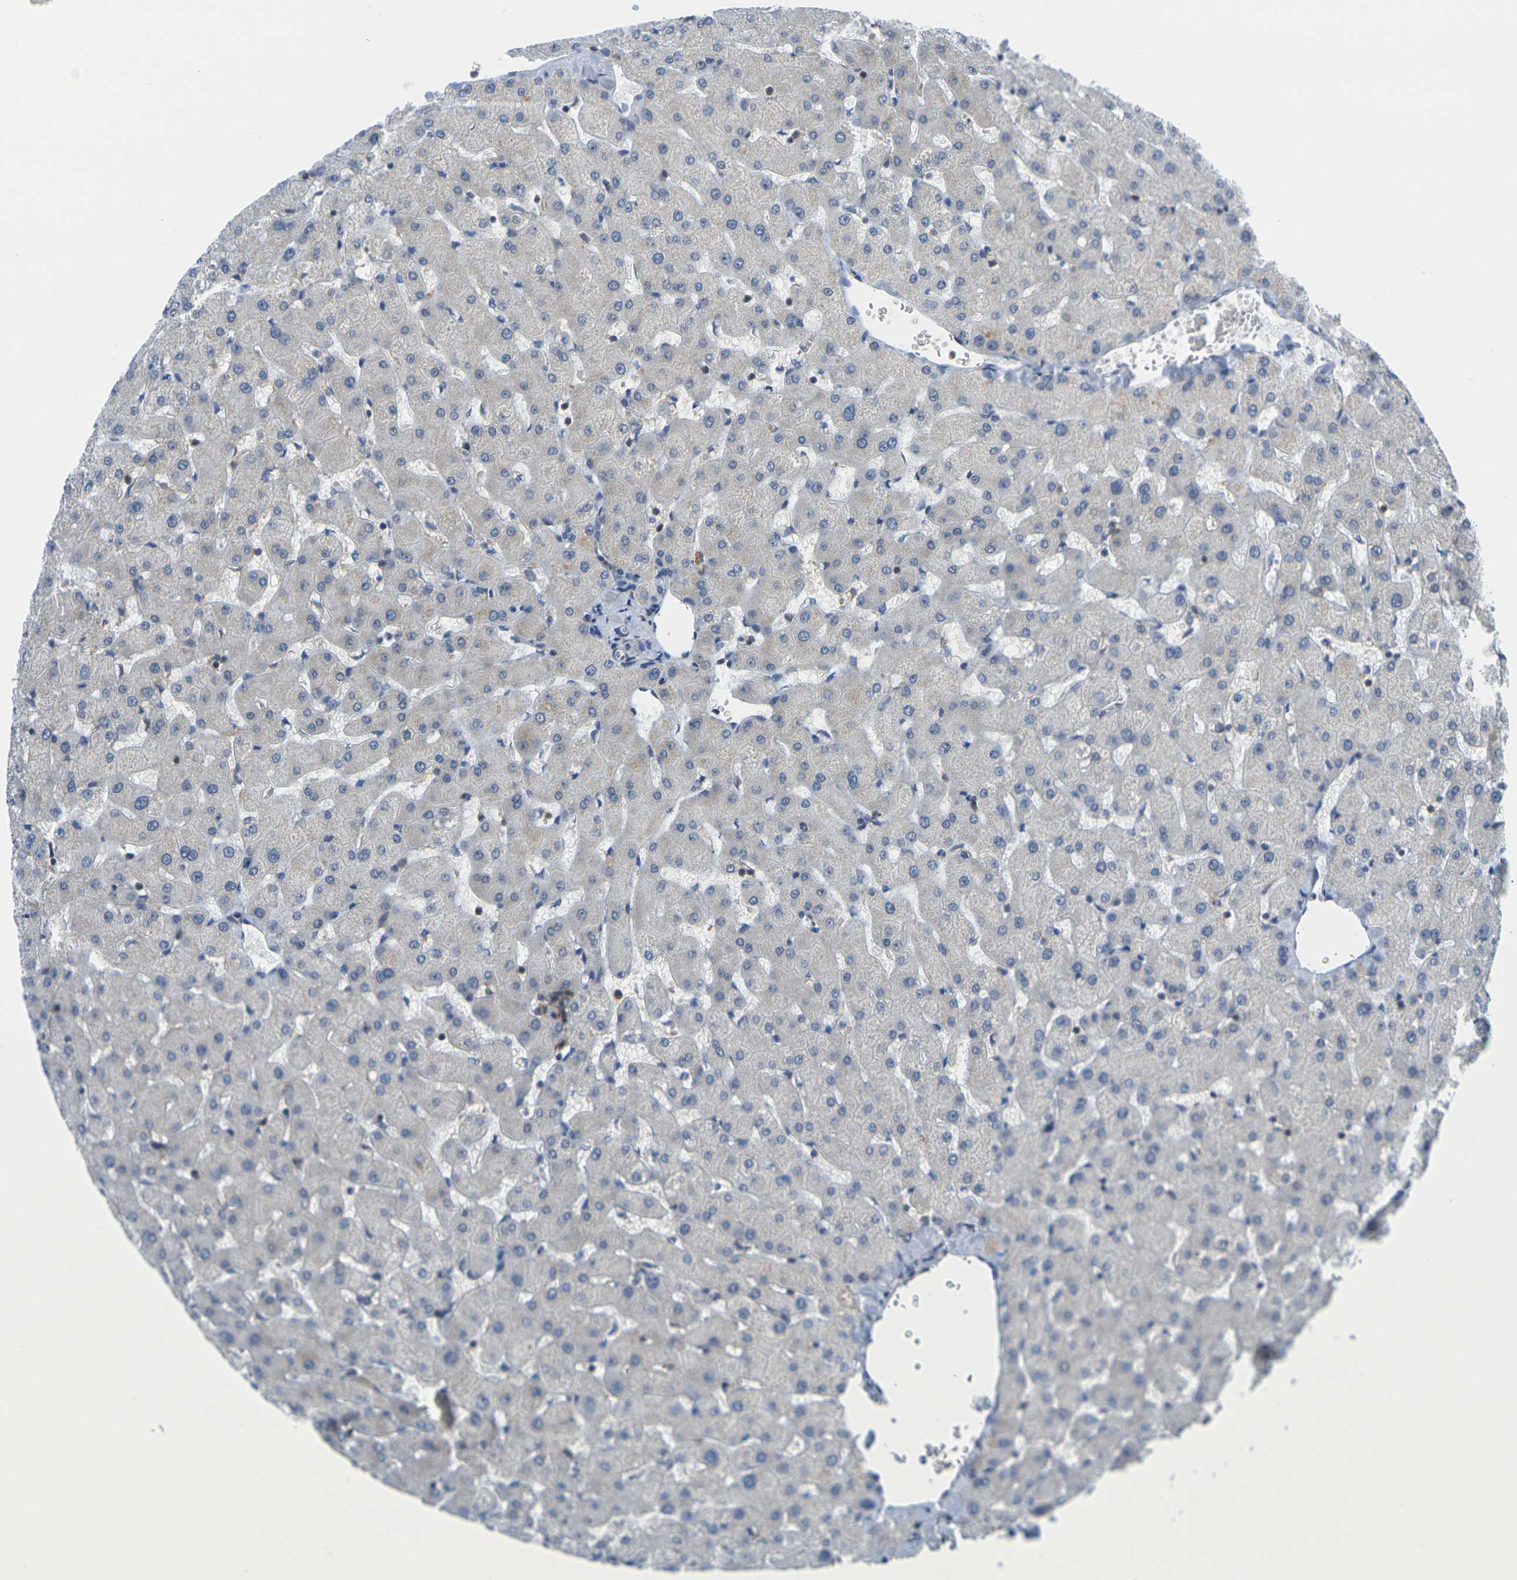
{"staining": {"intensity": "negative", "quantity": "none", "location": "none"}, "tissue": "liver", "cell_type": "Cholangiocytes", "image_type": "normal", "snomed": [{"axis": "morphology", "description": "Normal tissue, NOS"}, {"axis": "topography", "description": "Liver"}], "caption": "This is a histopathology image of immunohistochemistry staining of benign liver, which shows no positivity in cholangiocytes.", "gene": "OTOF", "patient": {"sex": "female", "age": 63}}